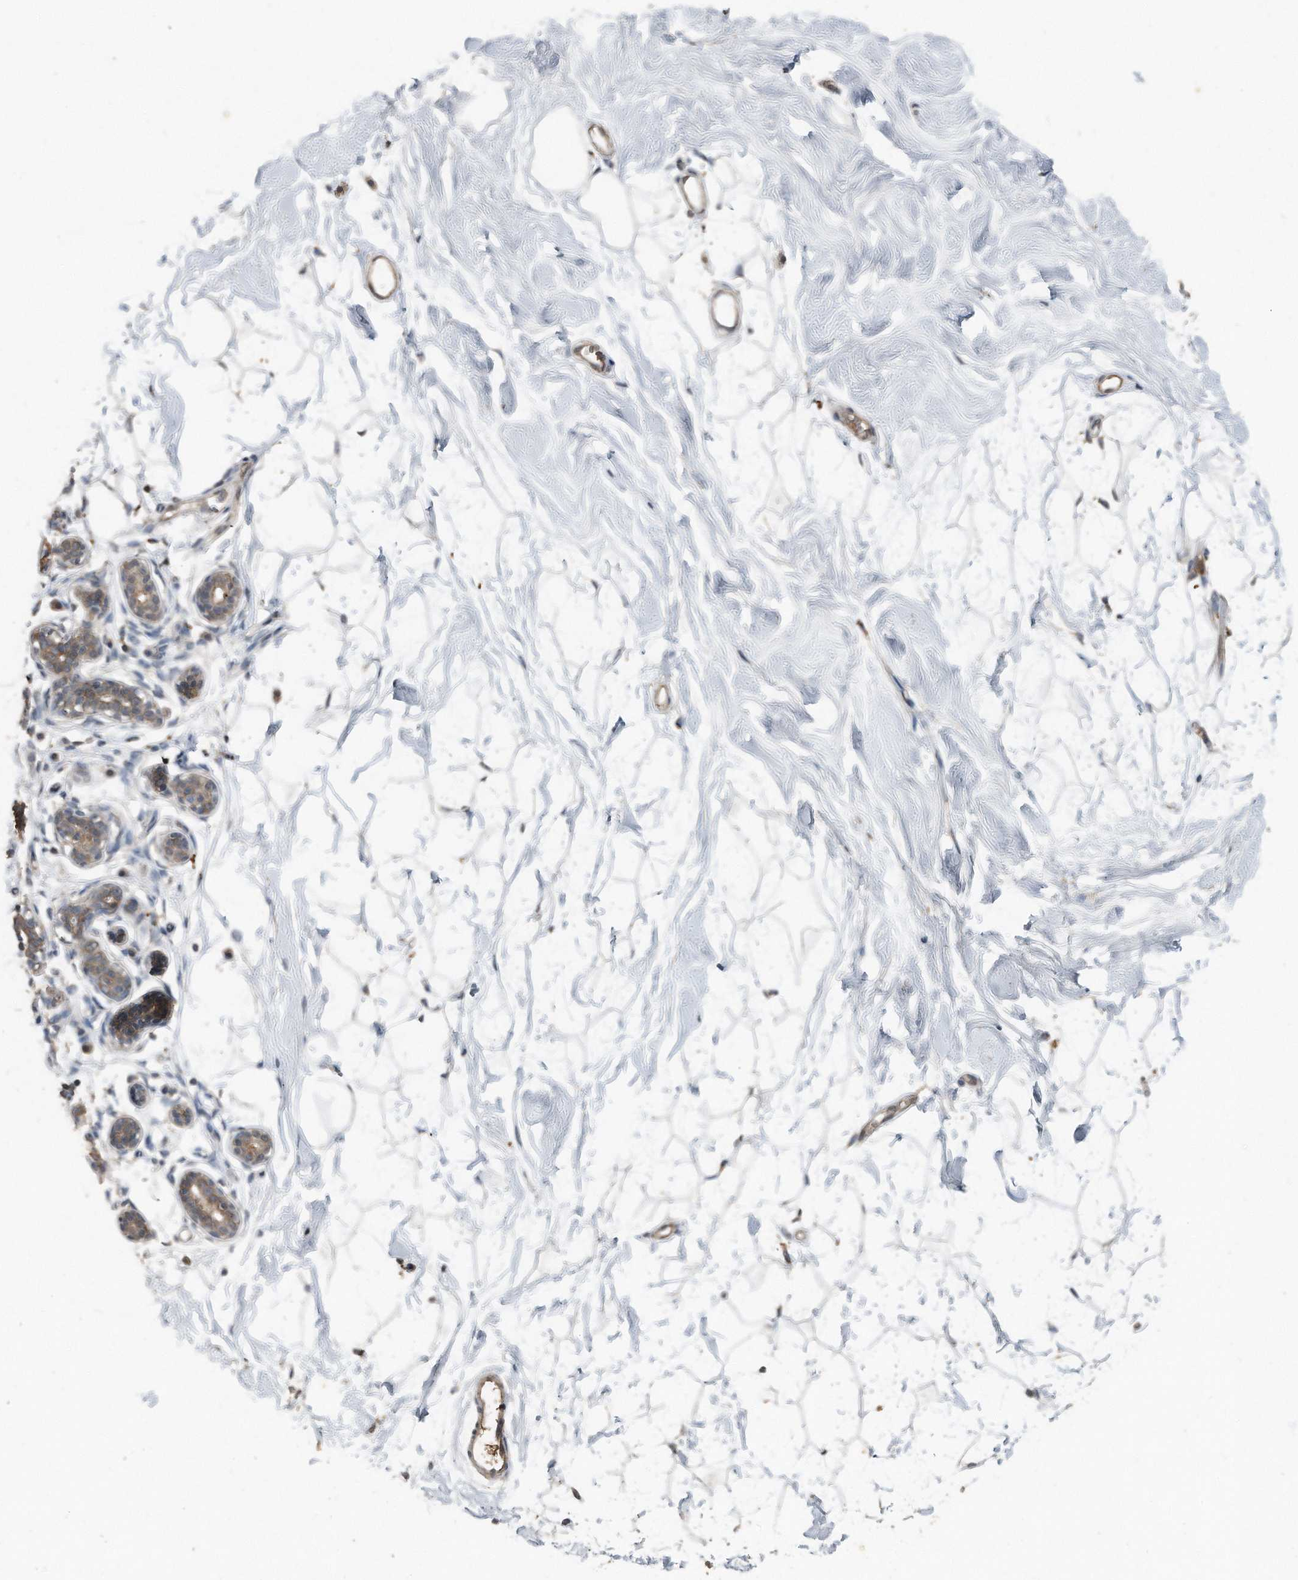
{"staining": {"intensity": "negative", "quantity": "none", "location": "none"}, "tissue": "breast", "cell_type": "Adipocytes", "image_type": "normal", "snomed": [{"axis": "morphology", "description": "Normal tissue, NOS"}, {"axis": "topography", "description": "Breast"}], "caption": "Adipocytes show no significant expression in benign breast. Nuclei are stained in blue.", "gene": "C9", "patient": {"sex": "female", "age": 26}}